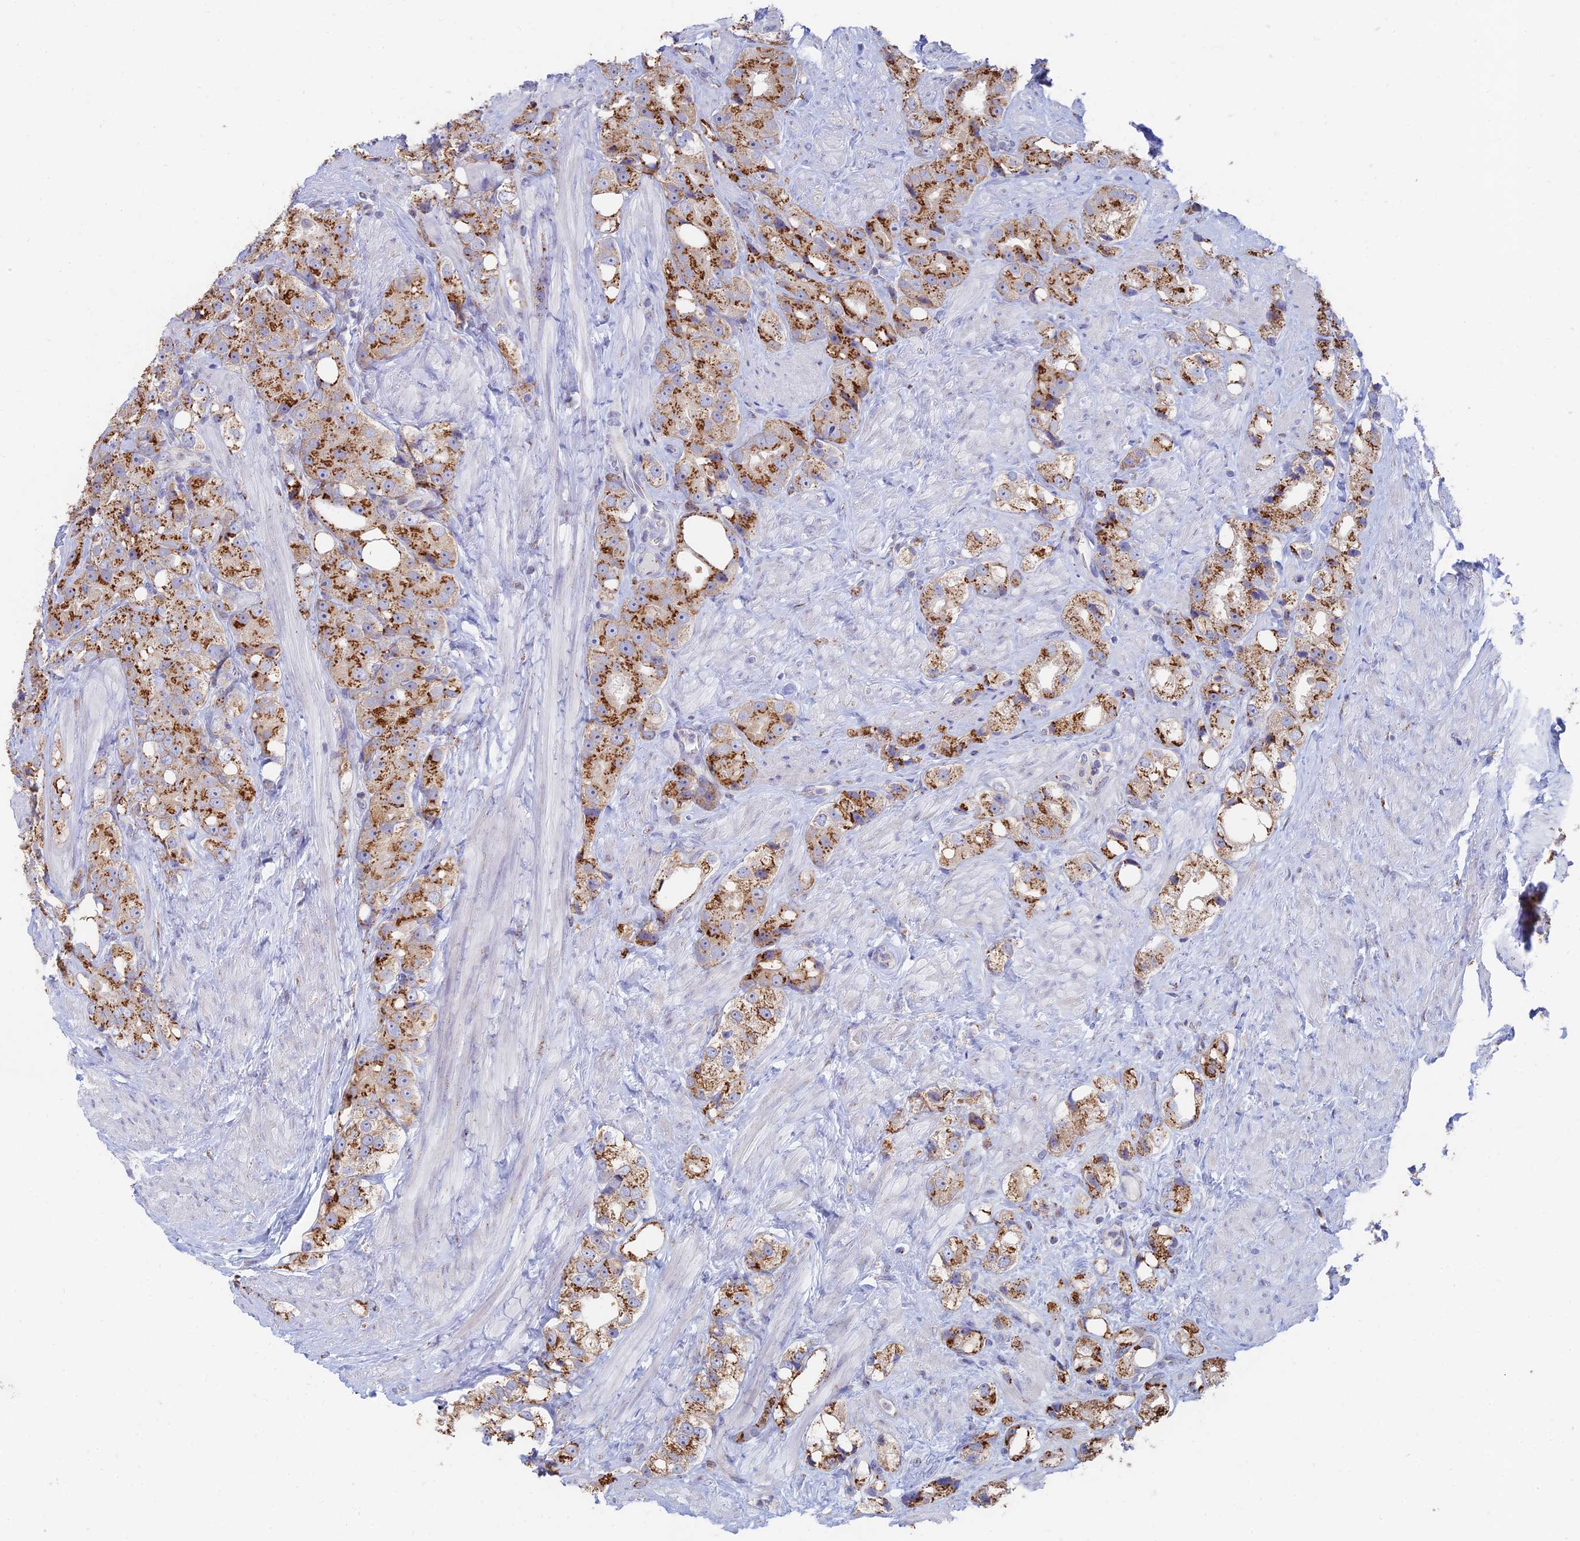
{"staining": {"intensity": "strong", "quantity": ">75%", "location": "cytoplasmic/membranous"}, "tissue": "prostate cancer", "cell_type": "Tumor cells", "image_type": "cancer", "snomed": [{"axis": "morphology", "description": "Adenocarcinoma, NOS"}, {"axis": "topography", "description": "Prostate"}], "caption": "Immunohistochemistry (IHC) of human prostate cancer (adenocarcinoma) displays high levels of strong cytoplasmic/membranous positivity in about >75% of tumor cells.", "gene": "HS2ST1", "patient": {"sex": "male", "age": 79}}